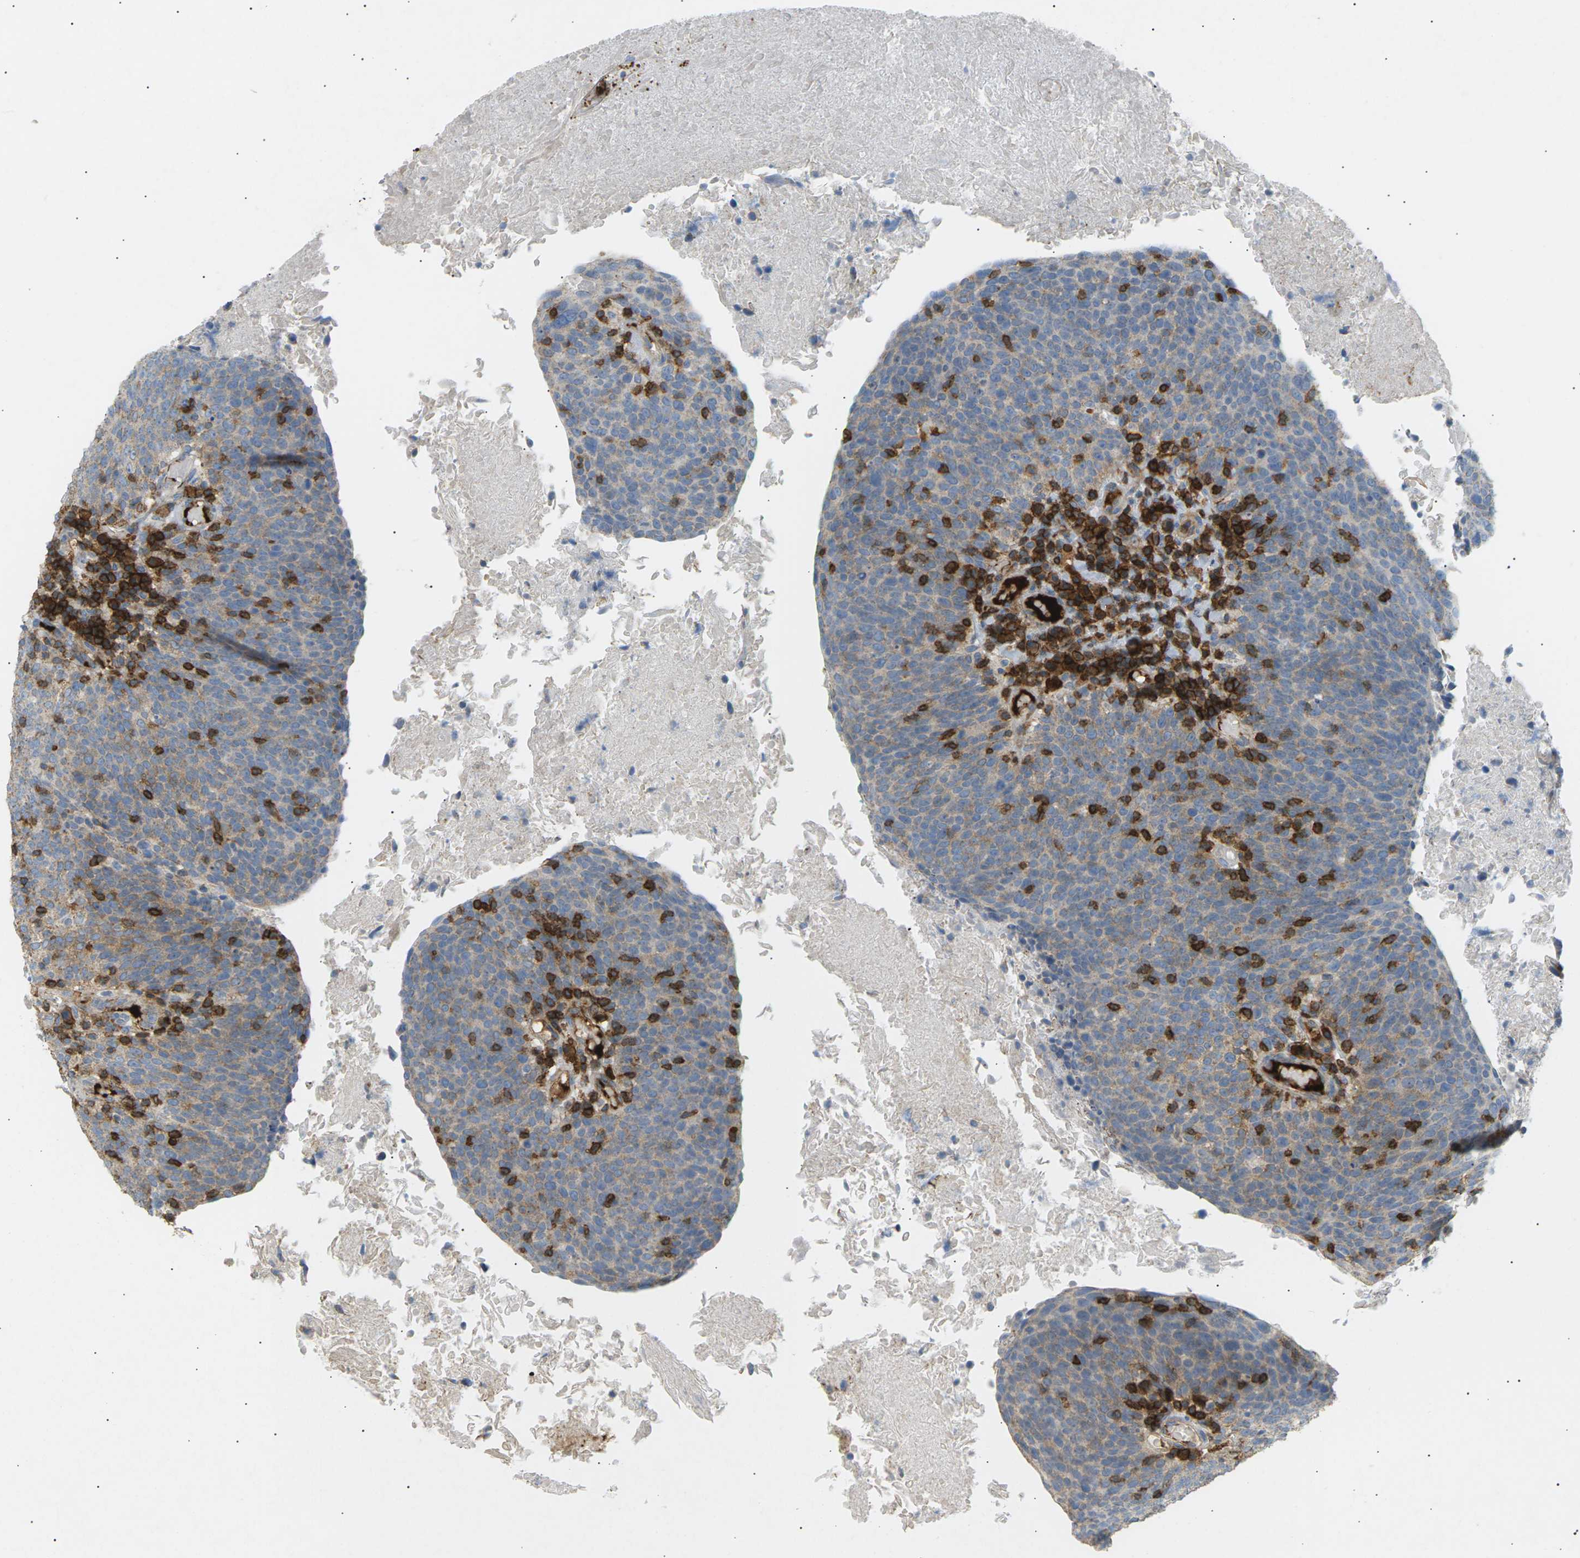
{"staining": {"intensity": "weak", "quantity": "25%-75%", "location": "cytoplasmic/membranous"}, "tissue": "head and neck cancer", "cell_type": "Tumor cells", "image_type": "cancer", "snomed": [{"axis": "morphology", "description": "Squamous cell carcinoma, NOS"}, {"axis": "morphology", "description": "Squamous cell carcinoma, metastatic, NOS"}, {"axis": "topography", "description": "Lymph node"}, {"axis": "topography", "description": "Head-Neck"}], "caption": "Immunohistochemical staining of human head and neck cancer (metastatic squamous cell carcinoma) reveals low levels of weak cytoplasmic/membranous positivity in approximately 25%-75% of tumor cells. (Brightfield microscopy of DAB IHC at high magnification).", "gene": "LIME1", "patient": {"sex": "male", "age": 62}}